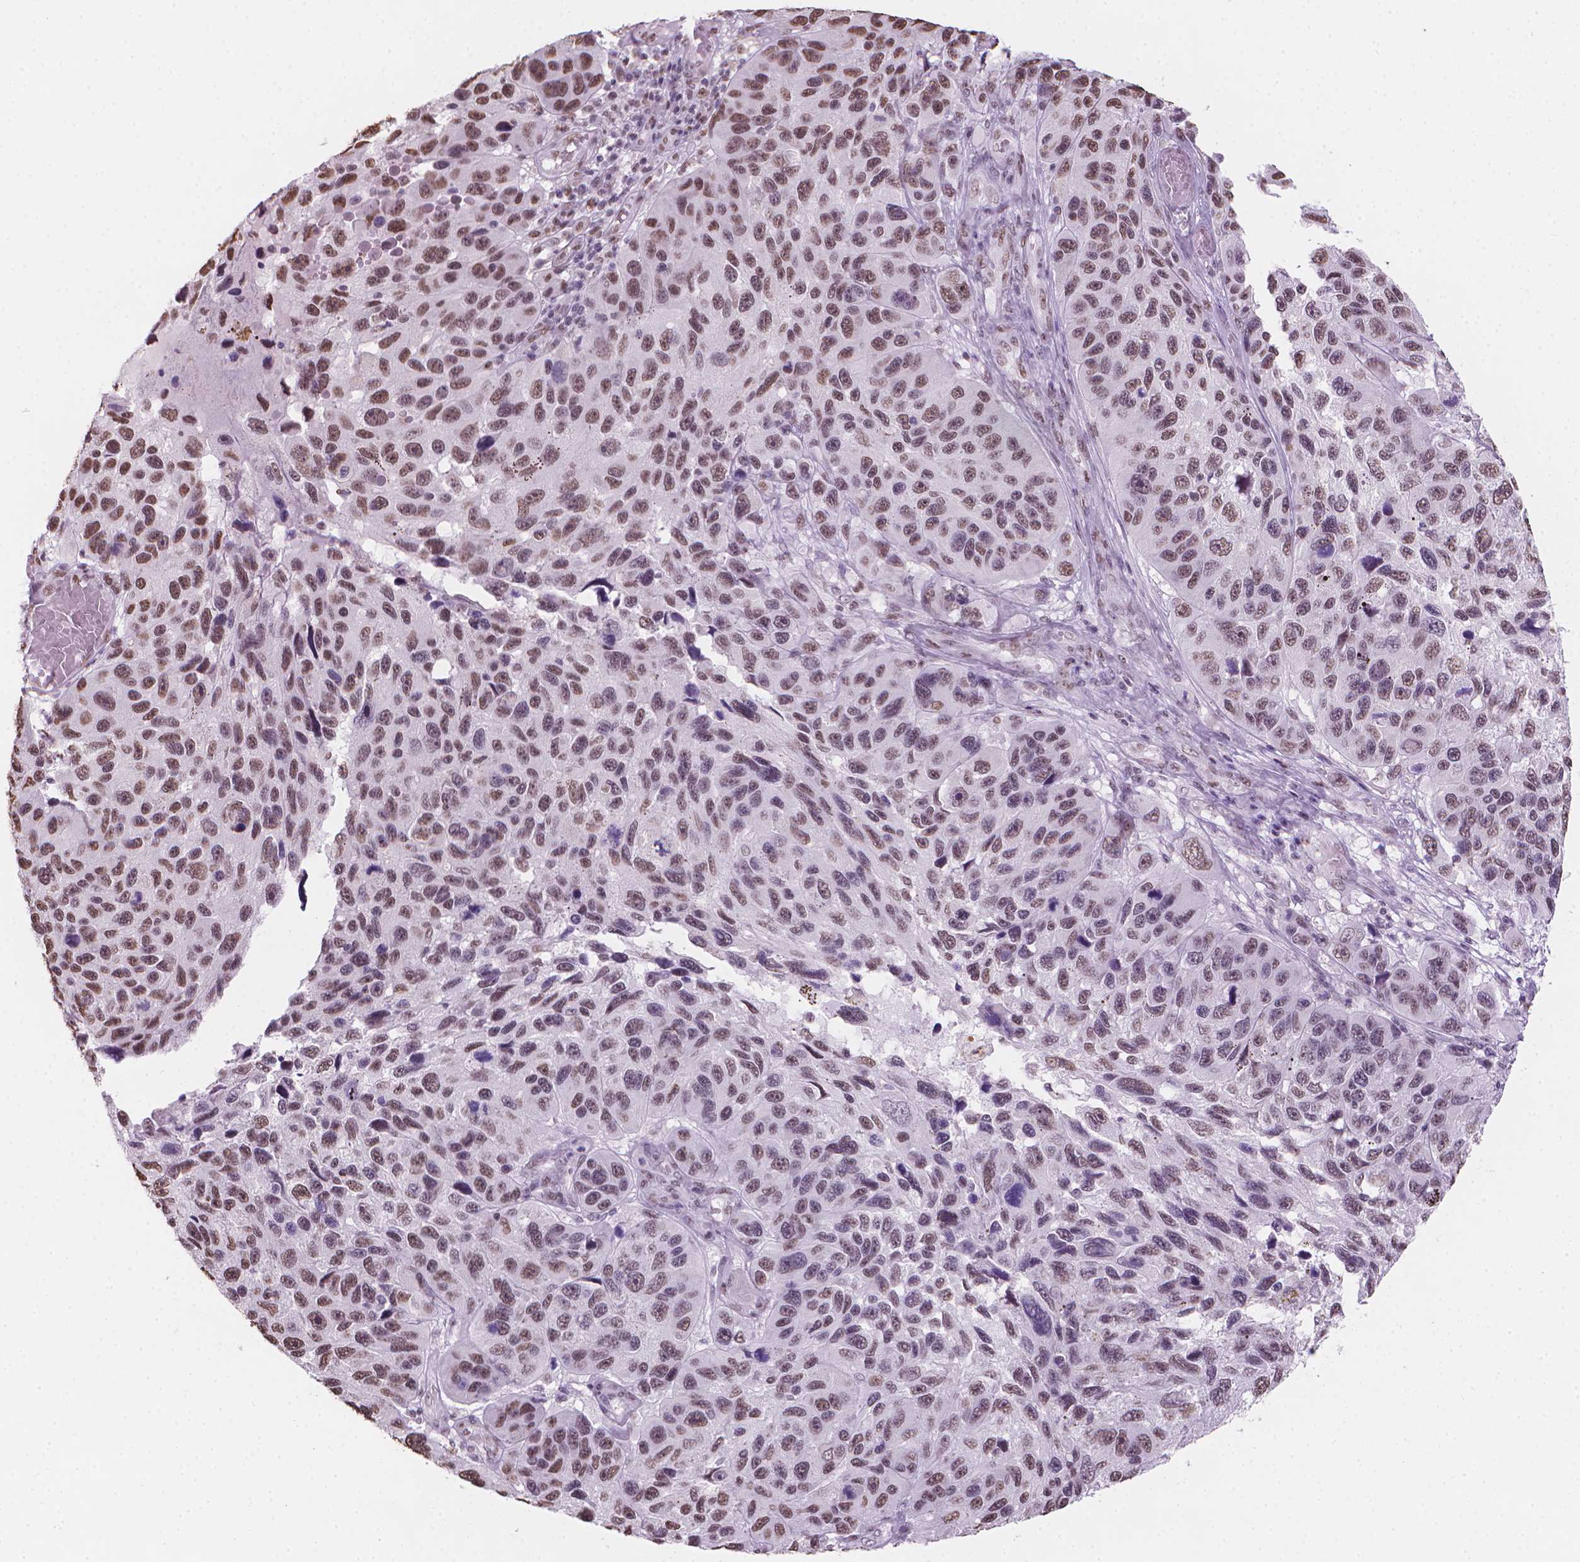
{"staining": {"intensity": "moderate", "quantity": "25%-75%", "location": "nuclear"}, "tissue": "melanoma", "cell_type": "Tumor cells", "image_type": "cancer", "snomed": [{"axis": "morphology", "description": "Malignant melanoma, NOS"}, {"axis": "topography", "description": "Skin"}], "caption": "A histopathology image showing moderate nuclear staining in about 25%-75% of tumor cells in malignant melanoma, as visualized by brown immunohistochemical staining.", "gene": "PIAS2", "patient": {"sex": "male", "age": 53}}